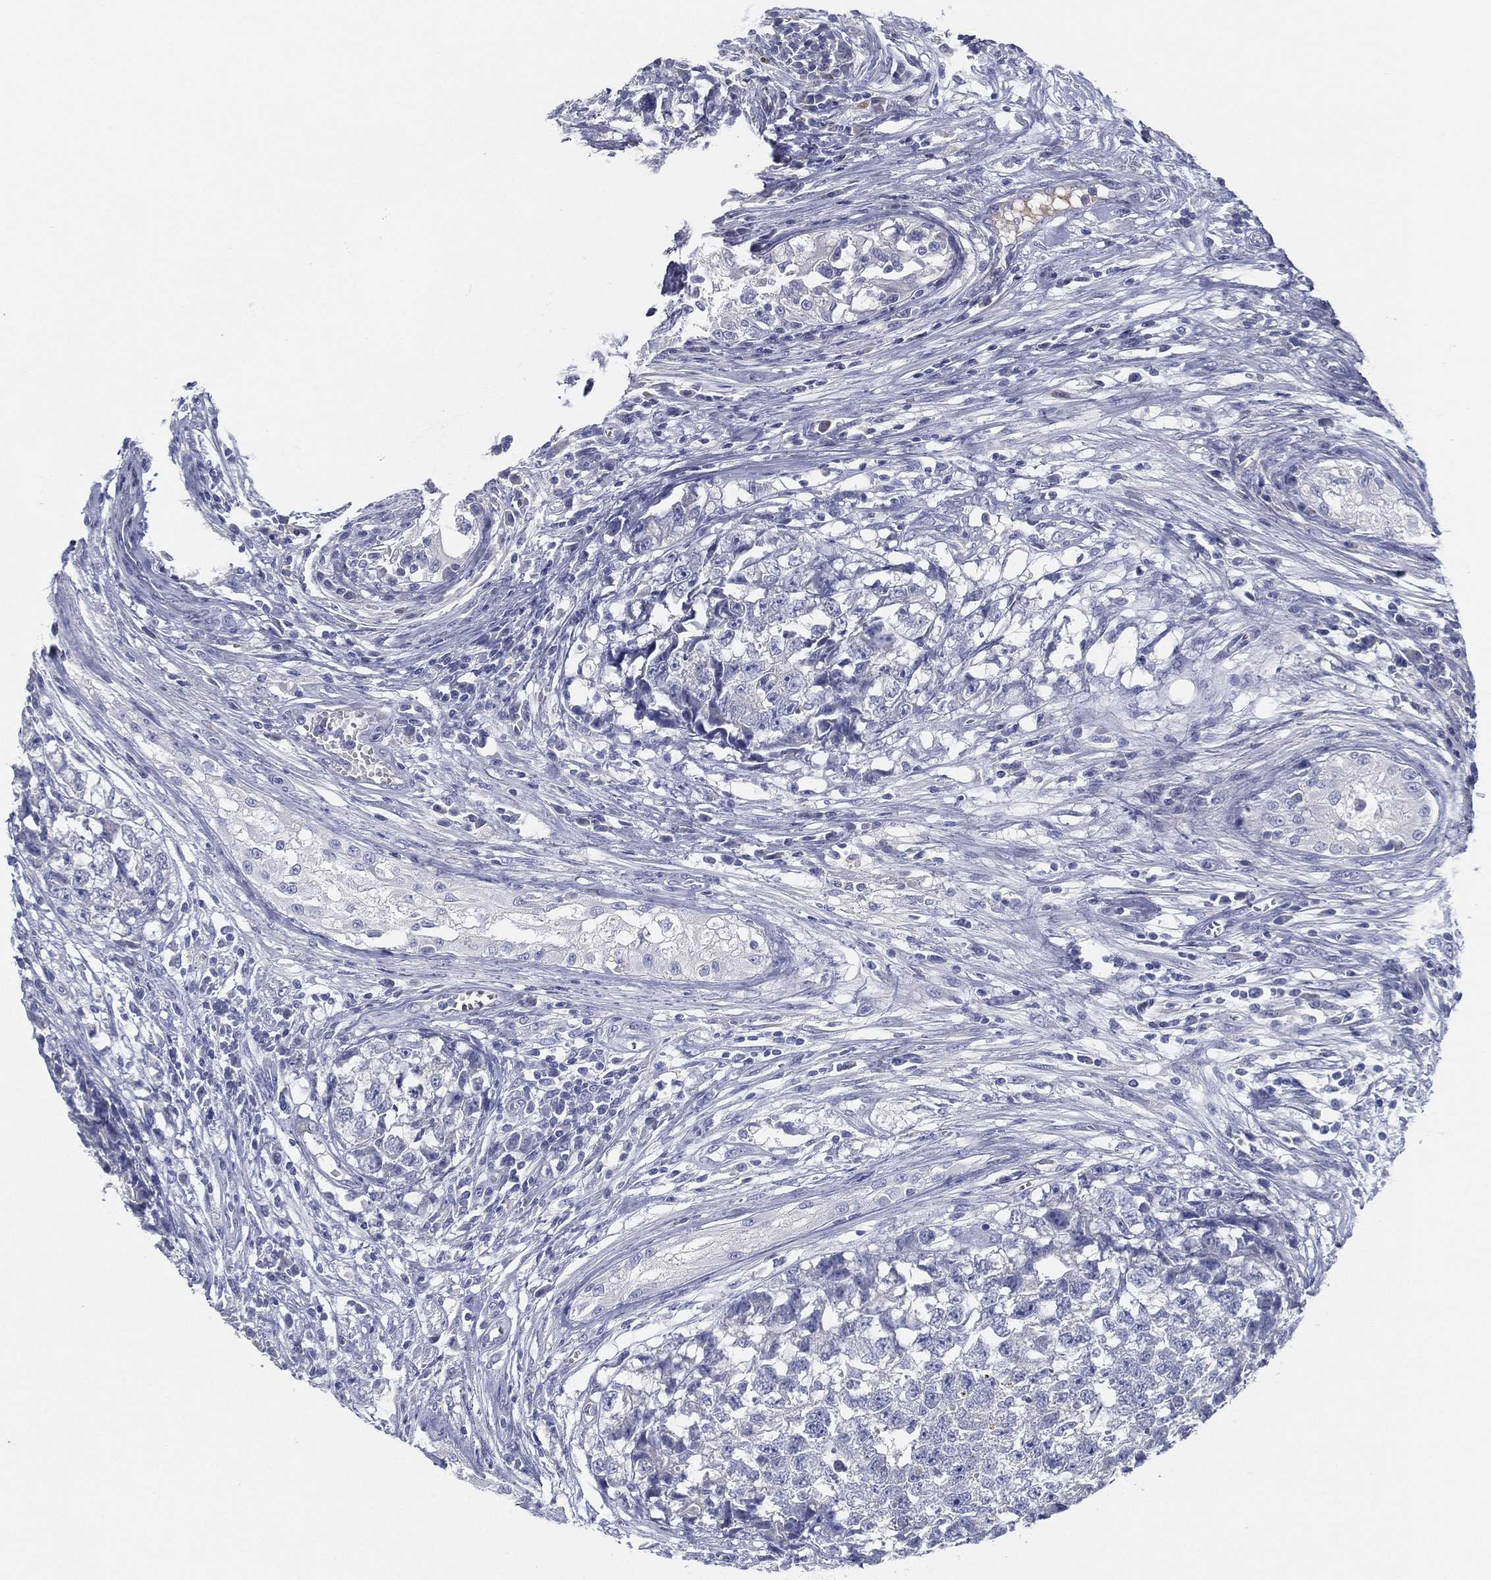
{"staining": {"intensity": "negative", "quantity": "none", "location": "none"}, "tissue": "testis cancer", "cell_type": "Tumor cells", "image_type": "cancer", "snomed": [{"axis": "morphology", "description": "Seminoma, NOS"}, {"axis": "morphology", "description": "Carcinoma, Embryonal, NOS"}, {"axis": "topography", "description": "Testis"}], "caption": "High power microscopy image of an IHC histopathology image of embryonal carcinoma (testis), revealing no significant expression in tumor cells.", "gene": "STS", "patient": {"sex": "male", "age": 22}}